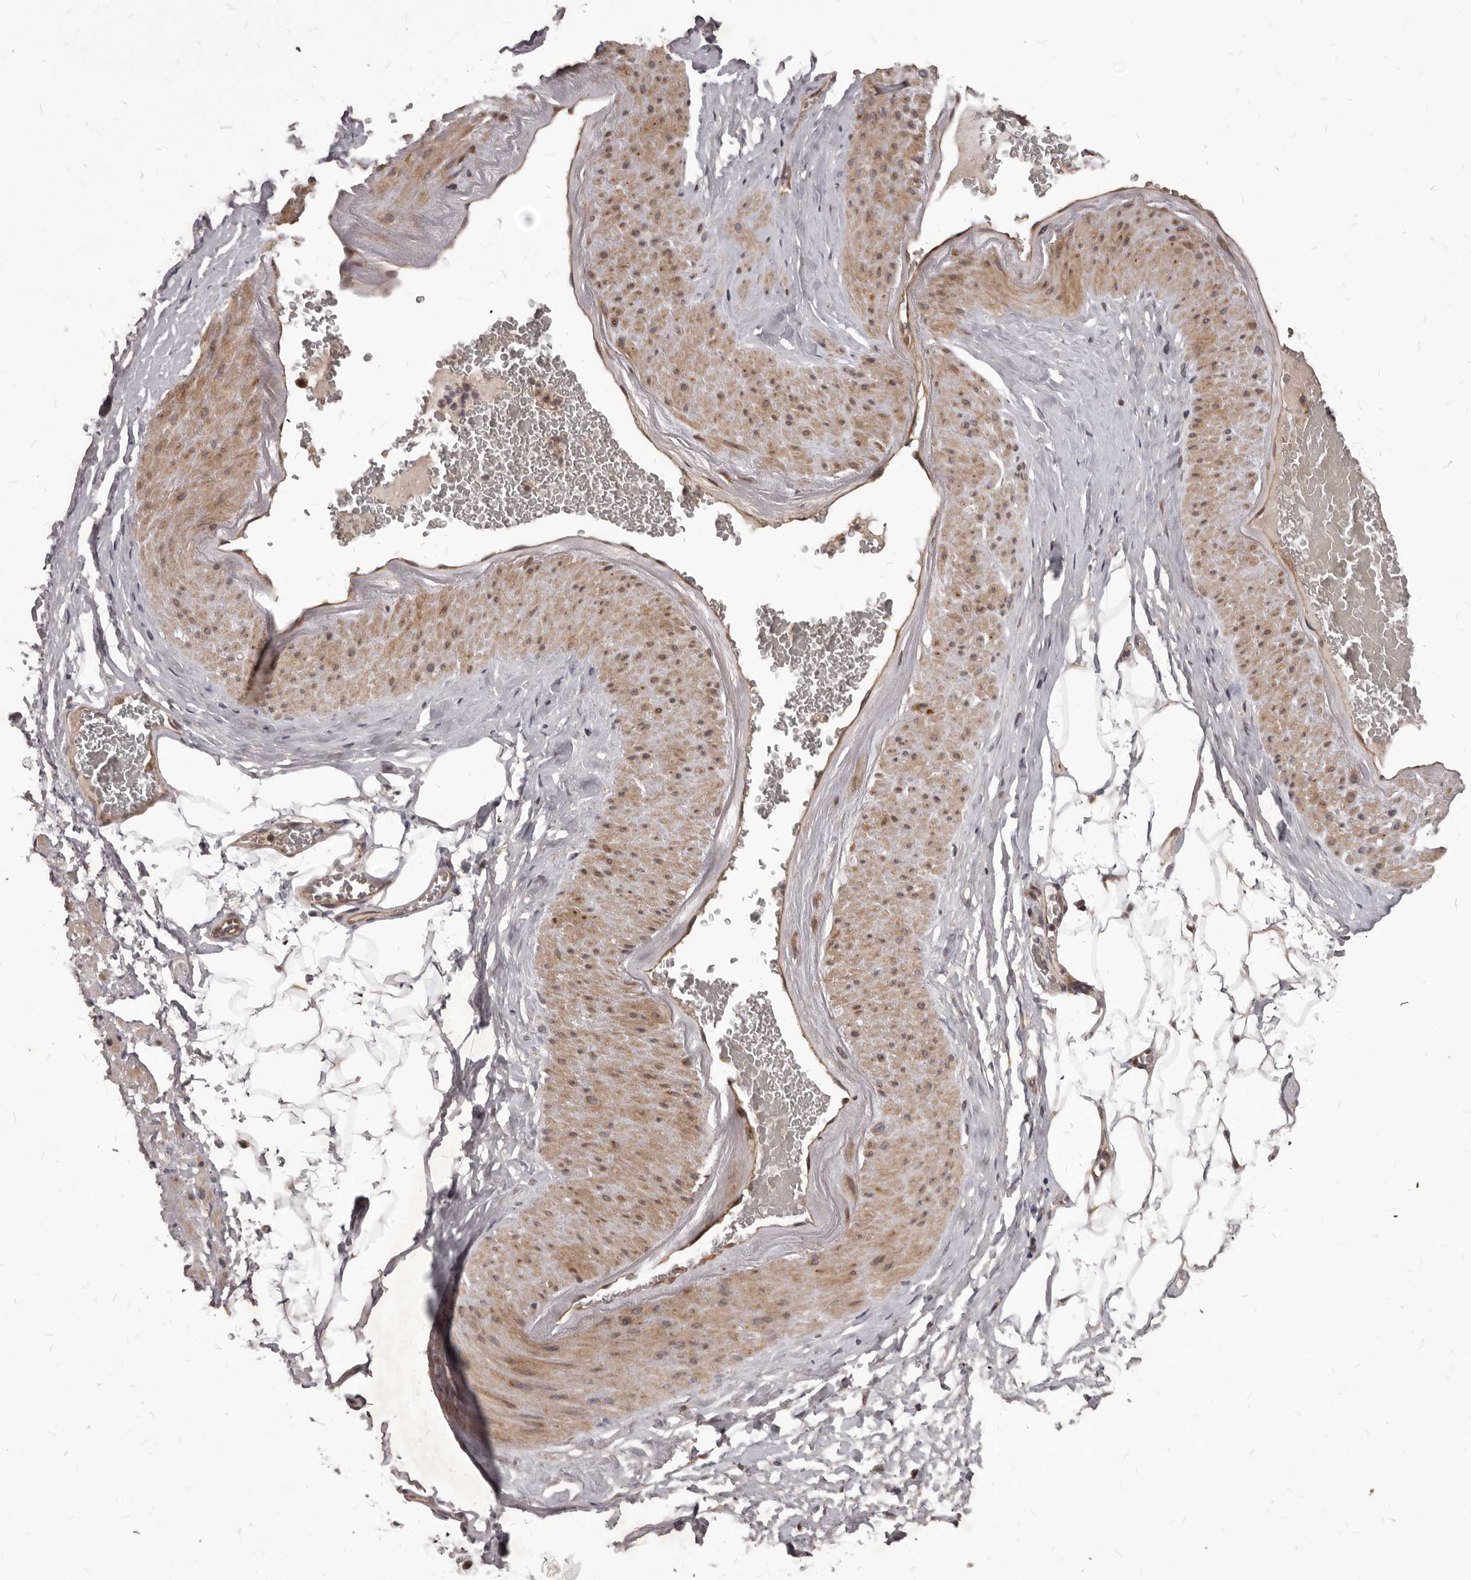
{"staining": {"intensity": "negative", "quantity": "none", "location": "none"}, "tissue": "adipose tissue", "cell_type": "Adipocytes", "image_type": "normal", "snomed": [{"axis": "morphology", "description": "Normal tissue, NOS"}, {"axis": "morphology", "description": "Adenocarcinoma, Low grade"}, {"axis": "topography", "description": "Prostate"}, {"axis": "topography", "description": "Peripheral nerve tissue"}], "caption": "A histopathology image of human adipose tissue is negative for staining in adipocytes. (Immunohistochemistry, brightfield microscopy, high magnification).", "gene": "GABPB2", "patient": {"sex": "male", "age": 63}}